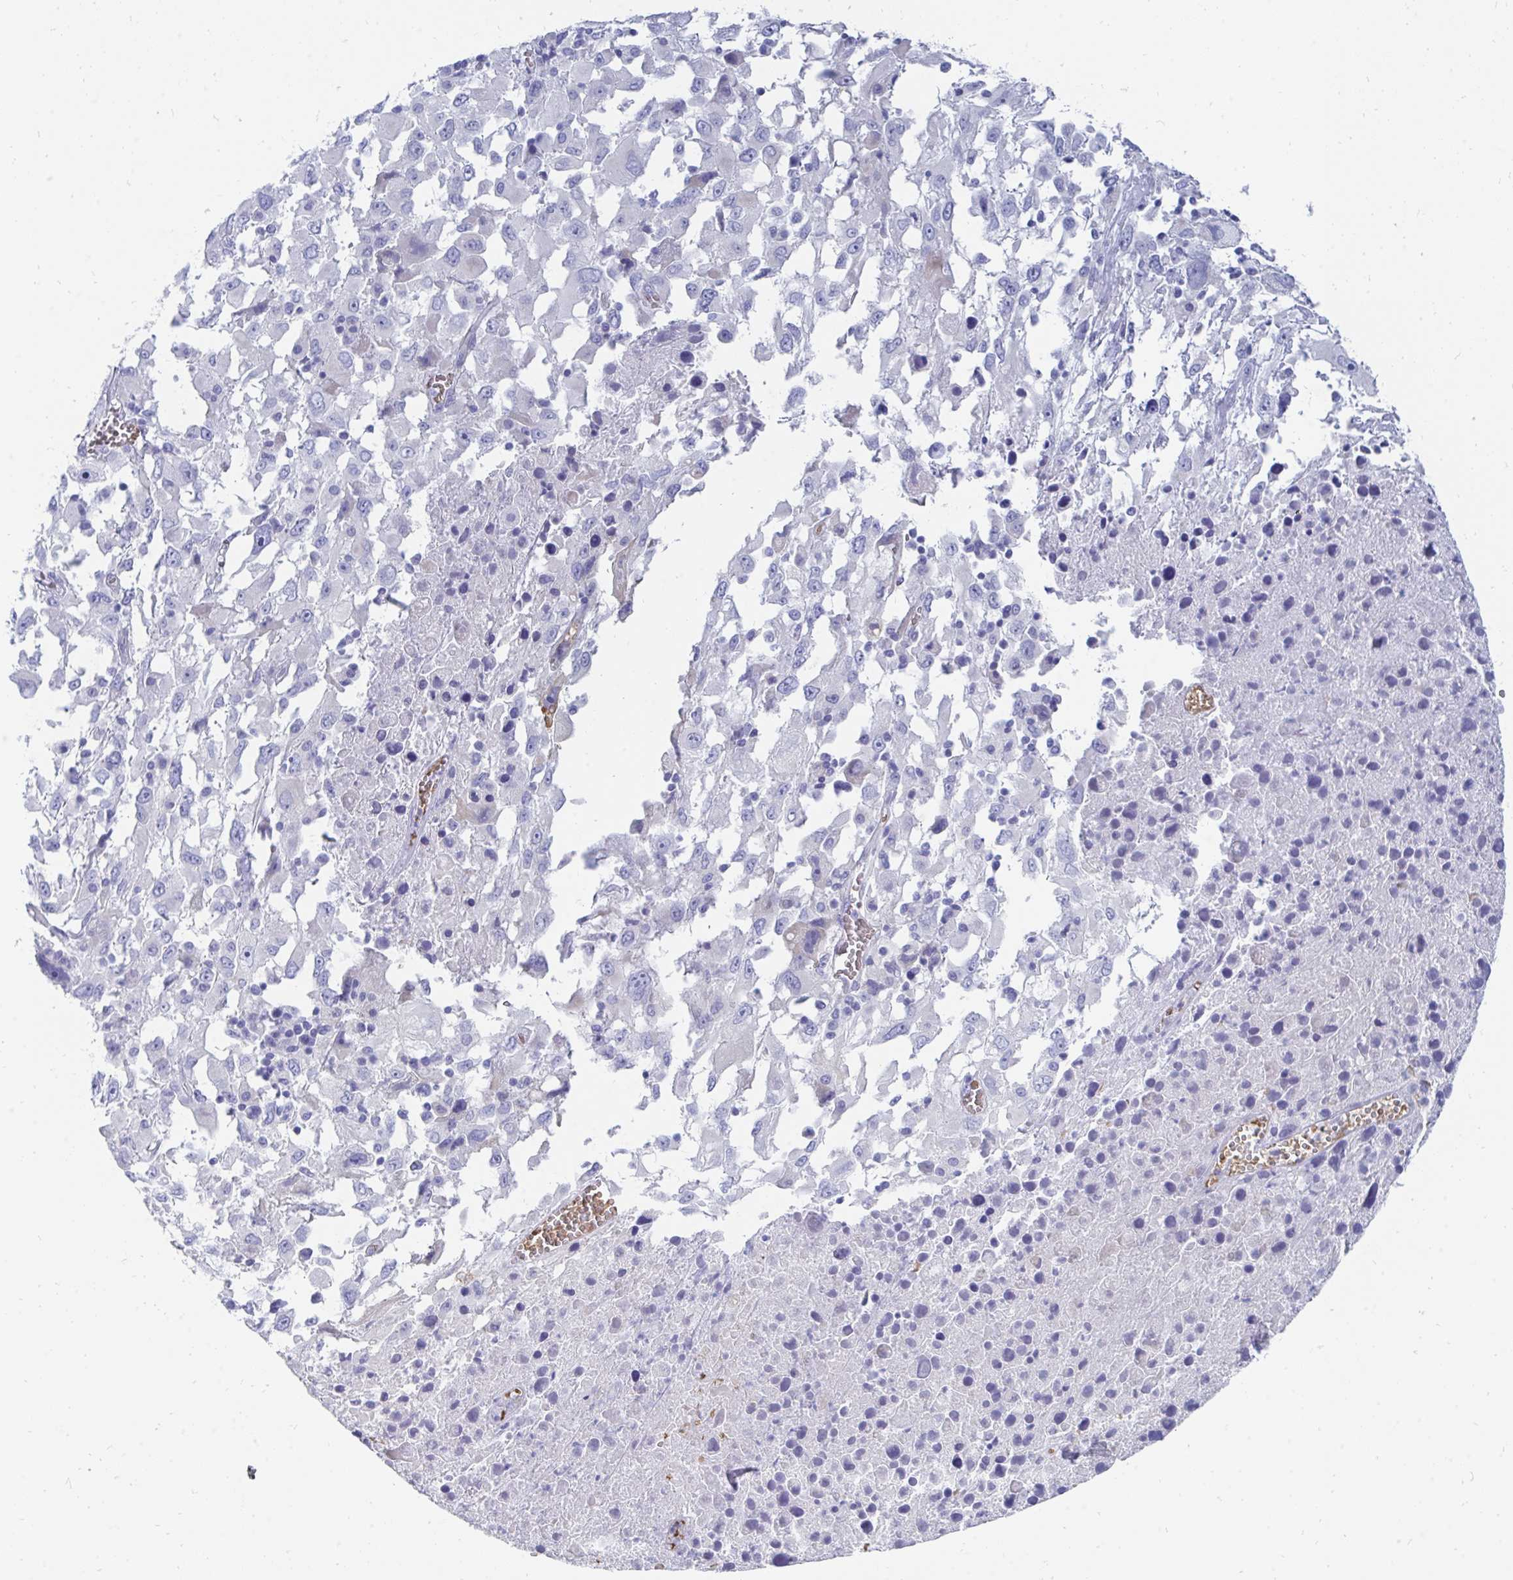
{"staining": {"intensity": "negative", "quantity": "none", "location": "none"}, "tissue": "melanoma", "cell_type": "Tumor cells", "image_type": "cancer", "snomed": [{"axis": "morphology", "description": "Malignant melanoma, Metastatic site"}, {"axis": "topography", "description": "Soft tissue"}], "caption": "Immunohistochemistry (IHC) of malignant melanoma (metastatic site) displays no positivity in tumor cells.", "gene": "MROH2B", "patient": {"sex": "male", "age": 50}}